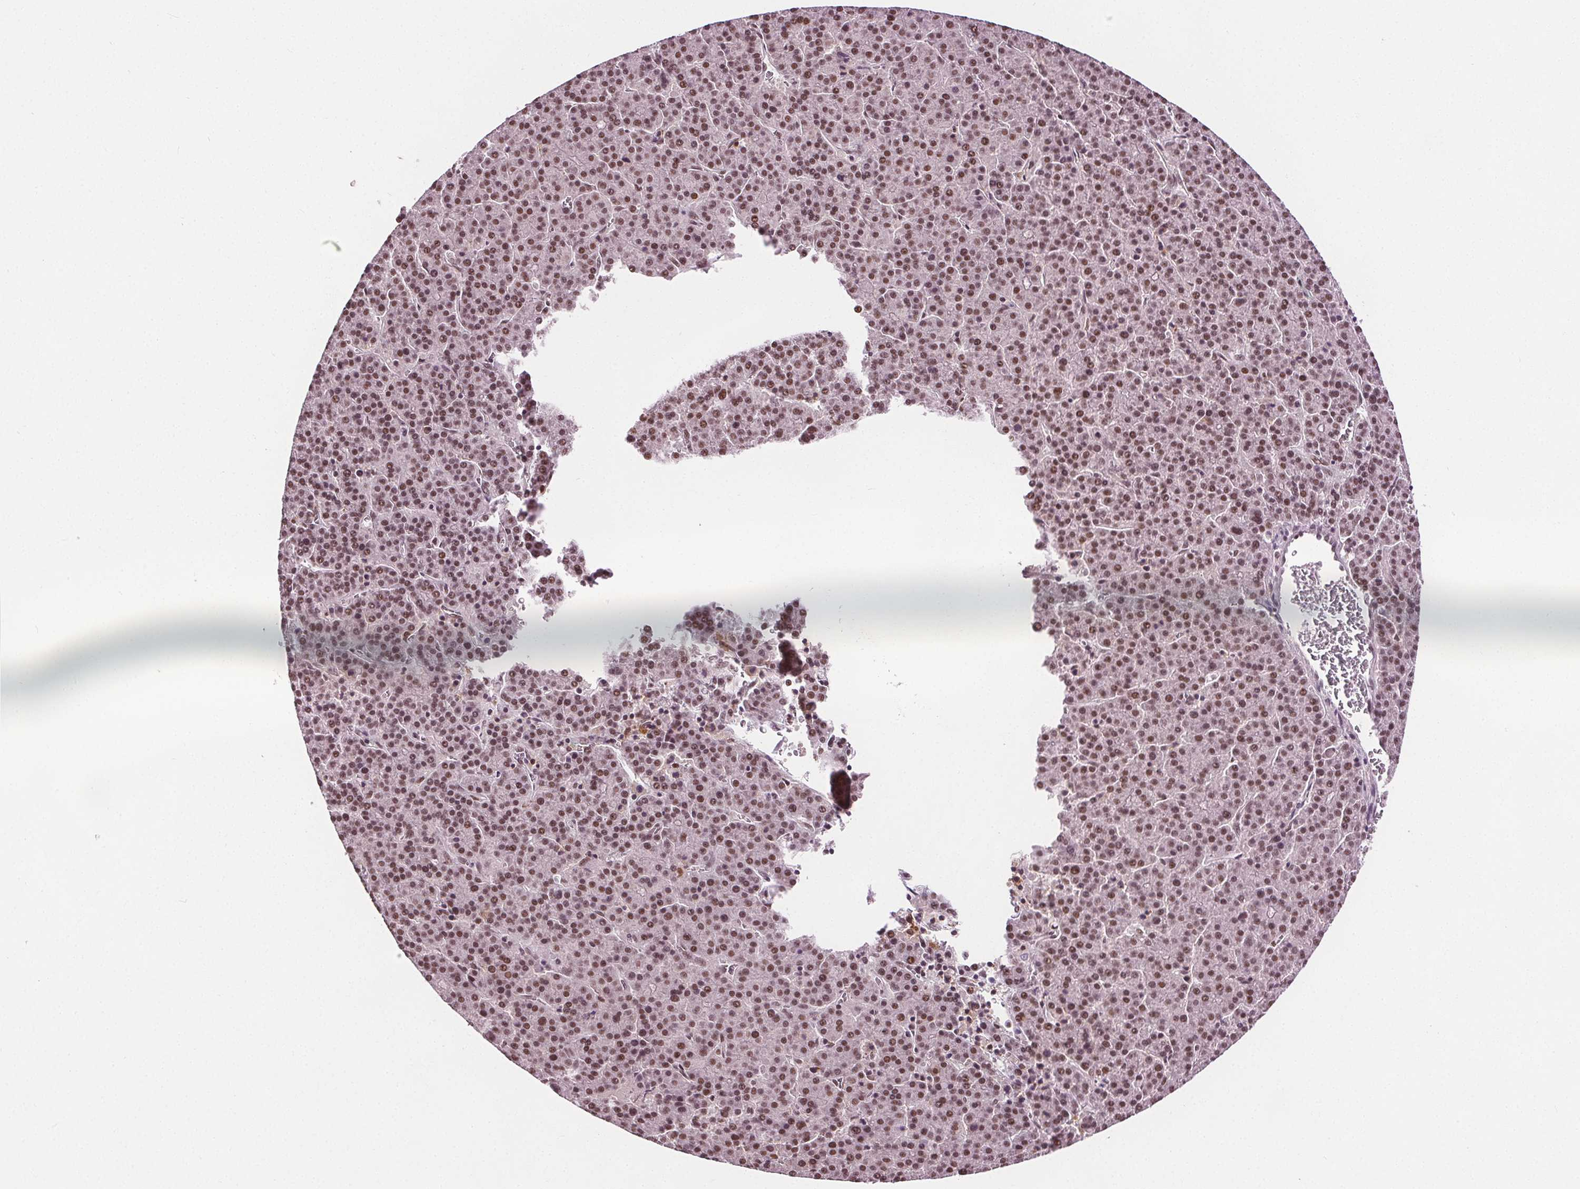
{"staining": {"intensity": "moderate", "quantity": ">75%", "location": "nuclear"}, "tissue": "liver cancer", "cell_type": "Tumor cells", "image_type": "cancer", "snomed": [{"axis": "morphology", "description": "Carcinoma, Hepatocellular, NOS"}, {"axis": "topography", "description": "Liver"}], "caption": "Human hepatocellular carcinoma (liver) stained with a protein marker reveals moderate staining in tumor cells.", "gene": "IWS1", "patient": {"sex": "female", "age": 58}}